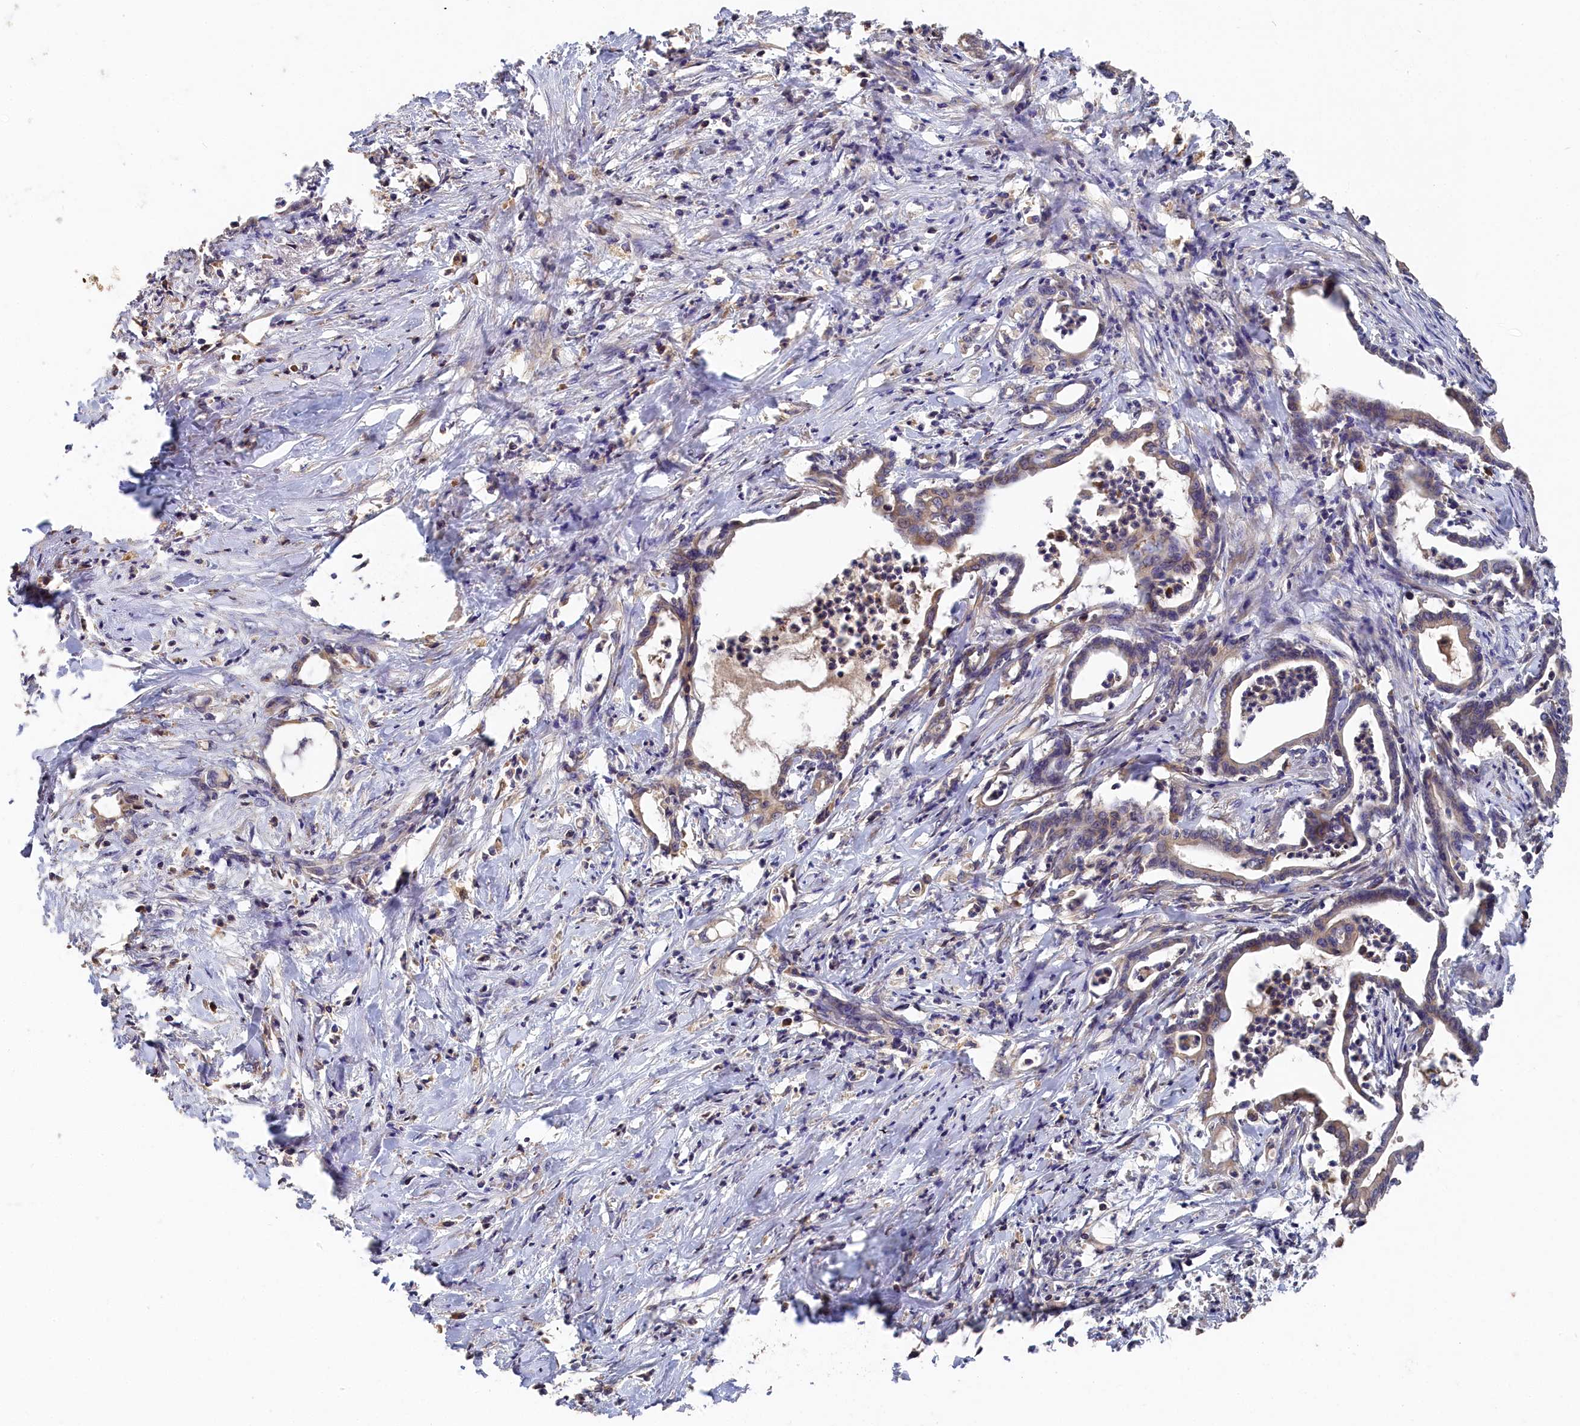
{"staining": {"intensity": "weak", "quantity": "<25%", "location": "cytoplasmic/membranous"}, "tissue": "pancreatic cancer", "cell_type": "Tumor cells", "image_type": "cancer", "snomed": [{"axis": "morphology", "description": "Adenocarcinoma, NOS"}, {"axis": "topography", "description": "Pancreas"}], "caption": "DAB immunohistochemical staining of pancreatic cancer (adenocarcinoma) exhibits no significant staining in tumor cells. (DAB (3,3'-diaminobenzidine) IHC, high magnification).", "gene": "DHRS11", "patient": {"sex": "female", "age": 55}}